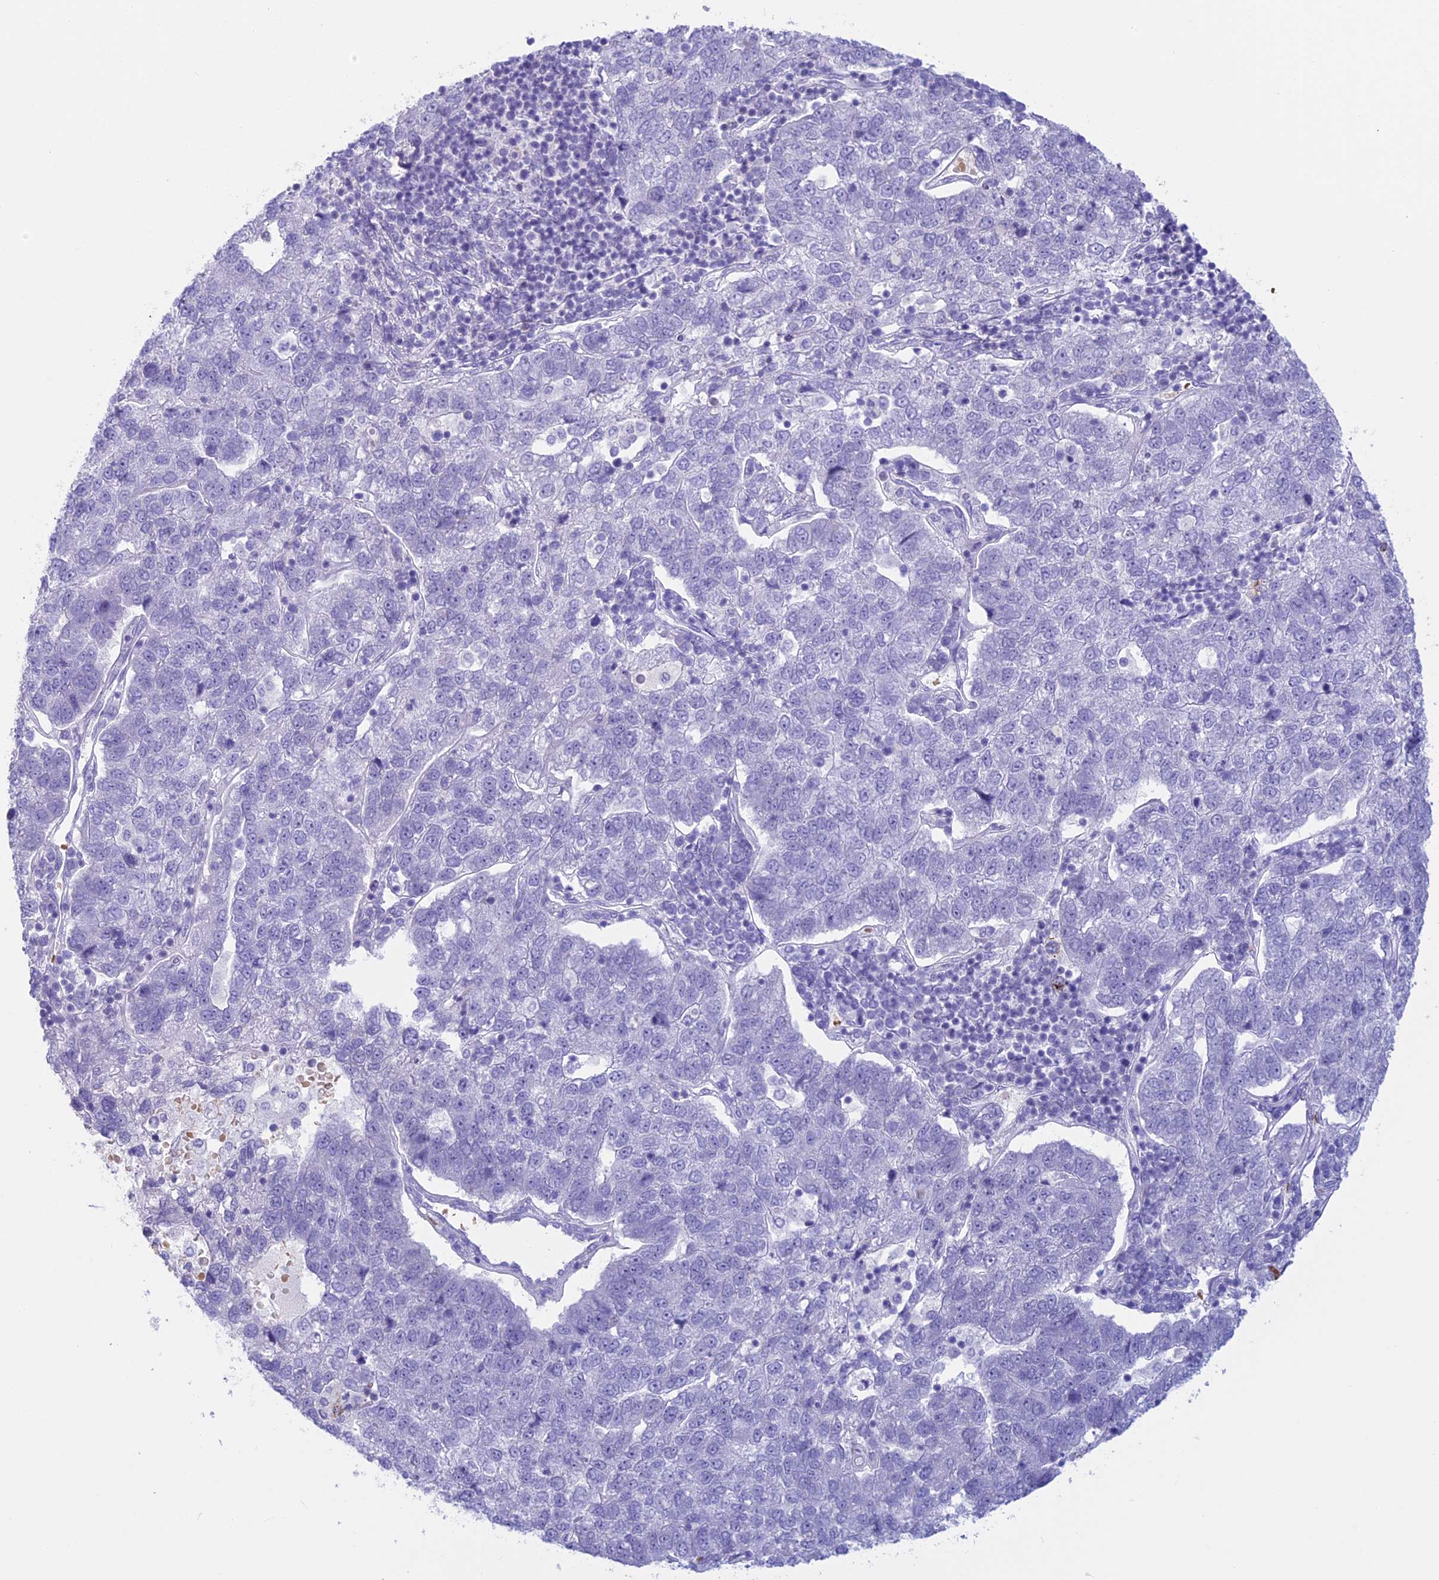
{"staining": {"intensity": "negative", "quantity": "none", "location": "none"}, "tissue": "pancreatic cancer", "cell_type": "Tumor cells", "image_type": "cancer", "snomed": [{"axis": "morphology", "description": "Adenocarcinoma, NOS"}, {"axis": "topography", "description": "Pancreas"}], "caption": "Tumor cells are negative for protein expression in human pancreatic adenocarcinoma.", "gene": "GAPDHS", "patient": {"sex": "female", "age": 61}}